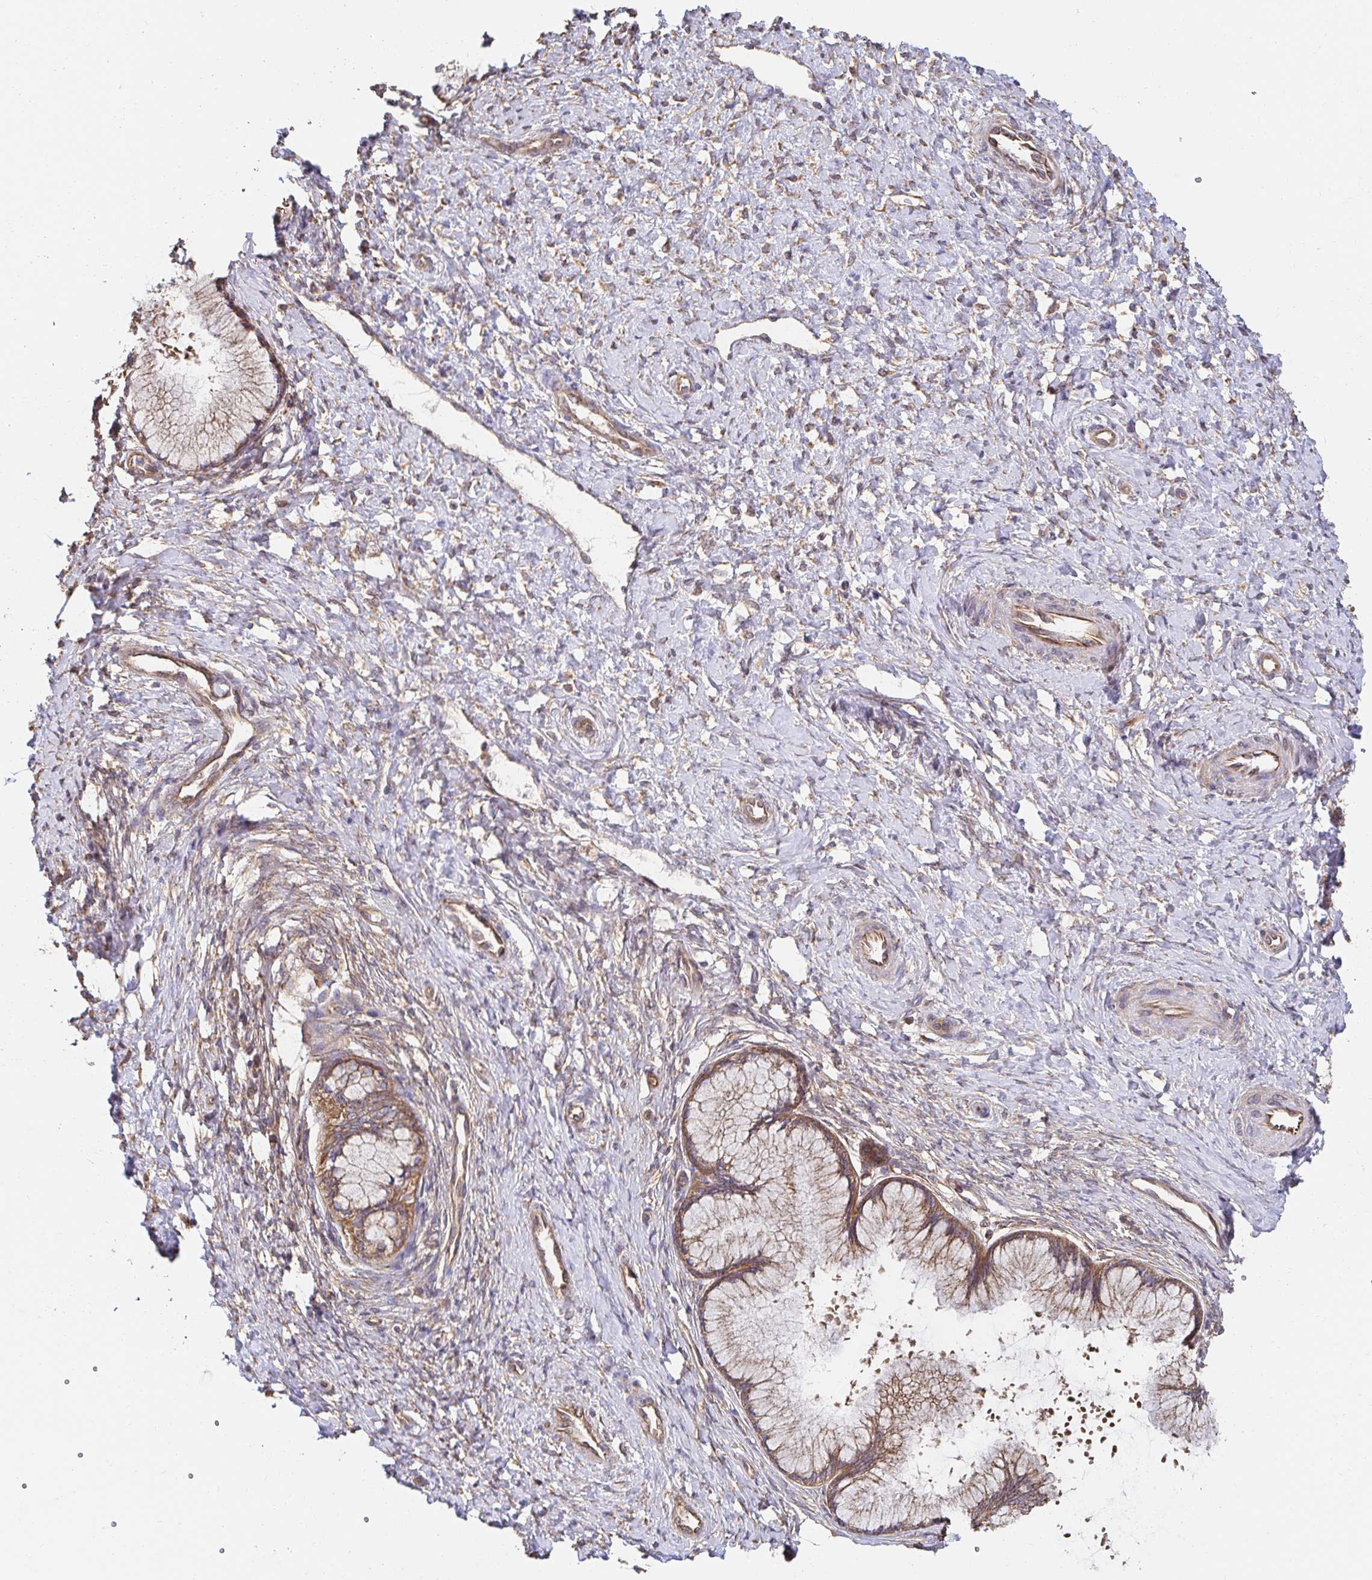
{"staining": {"intensity": "moderate", "quantity": ">75%", "location": "cytoplasmic/membranous"}, "tissue": "cervix", "cell_type": "Glandular cells", "image_type": "normal", "snomed": [{"axis": "morphology", "description": "Normal tissue, NOS"}, {"axis": "topography", "description": "Cervix"}], "caption": "This is an image of immunohistochemistry staining of normal cervix, which shows moderate expression in the cytoplasmic/membranous of glandular cells.", "gene": "APBB1", "patient": {"sex": "female", "age": 37}}